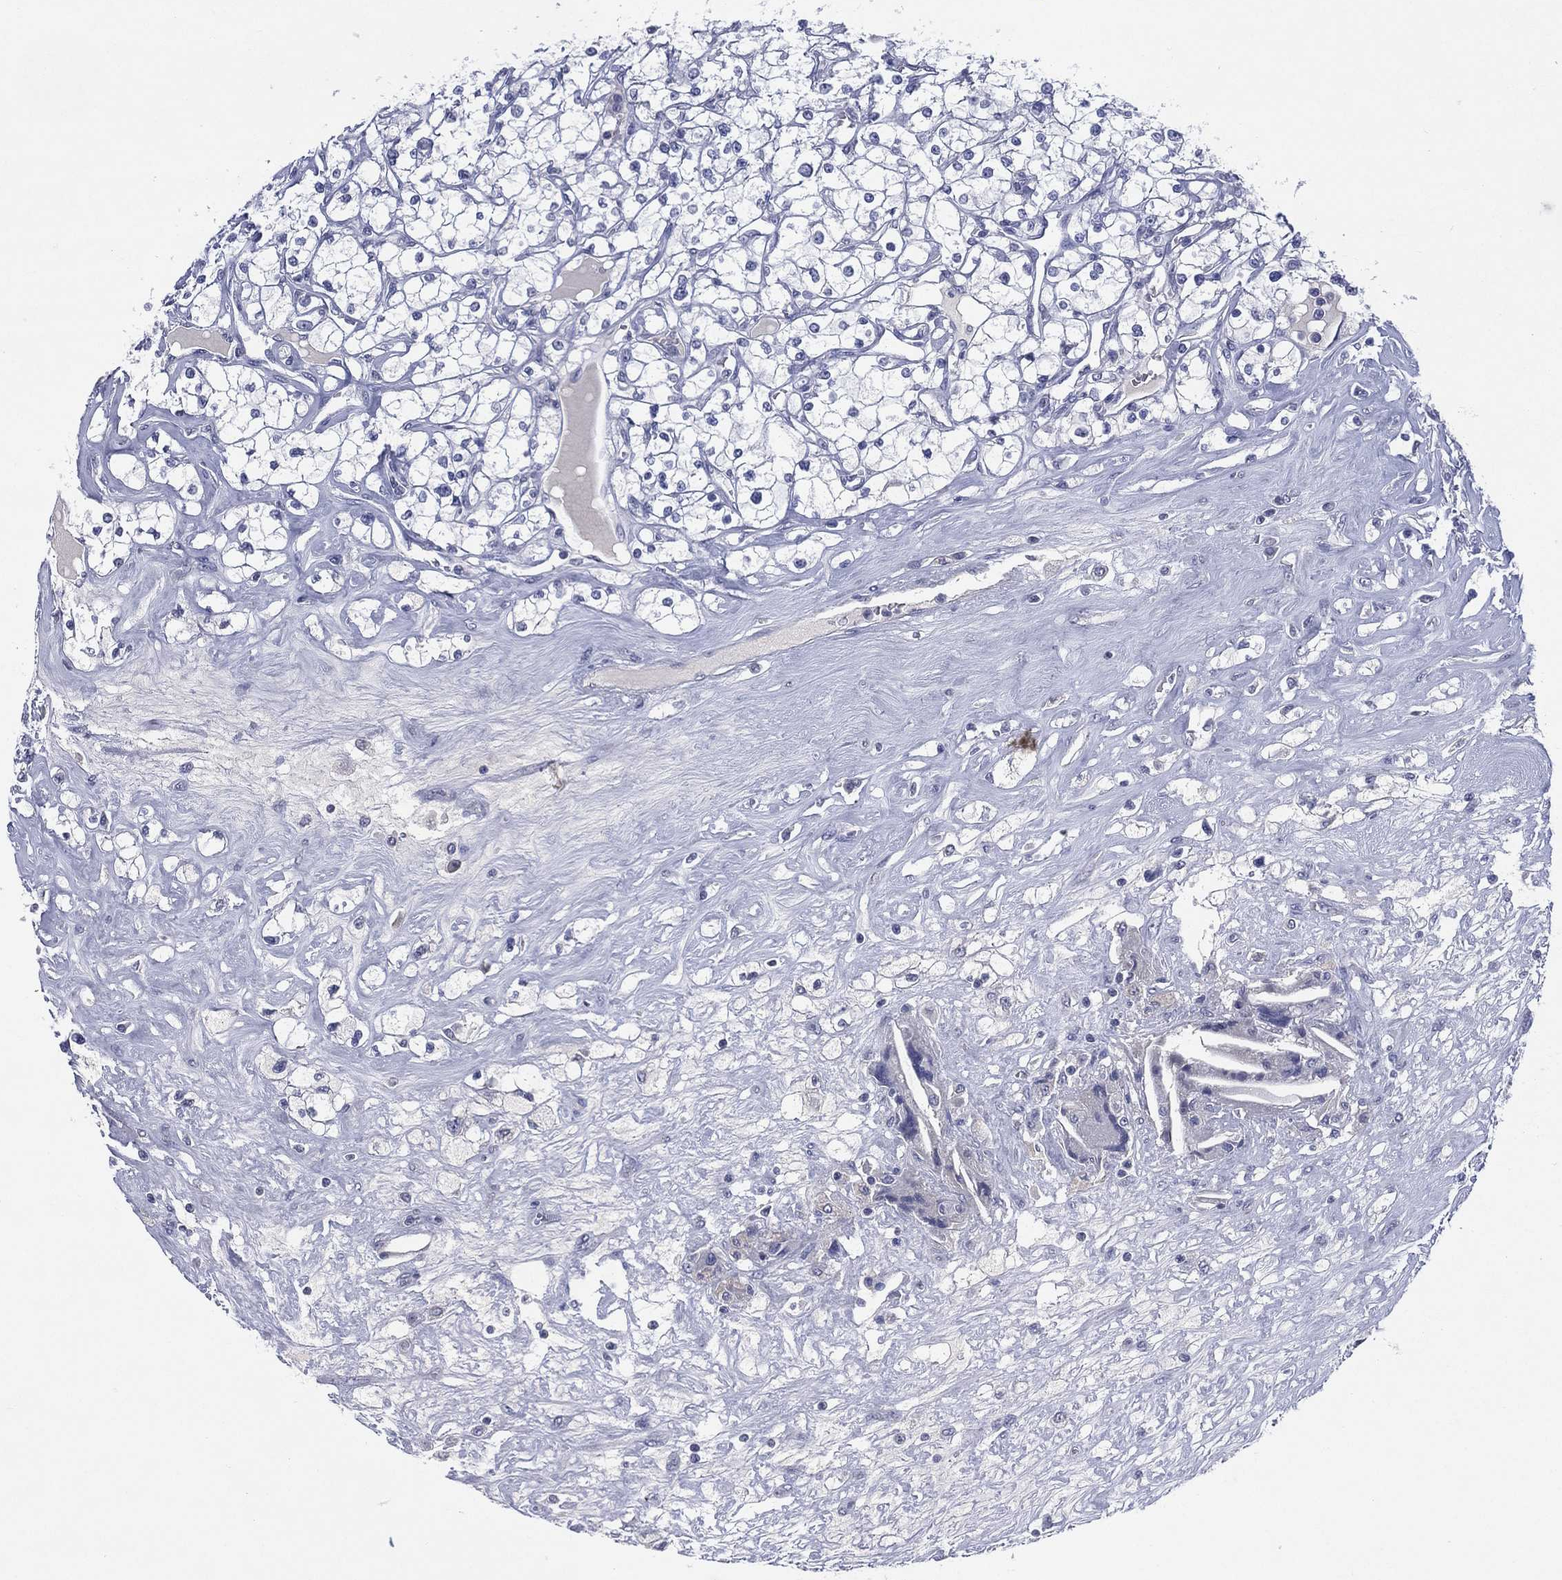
{"staining": {"intensity": "negative", "quantity": "none", "location": "none"}, "tissue": "renal cancer", "cell_type": "Tumor cells", "image_type": "cancer", "snomed": [{"axis": "morphology", "description": "Adenocarcinoma, NOS"}, {"axis": "topography", "description": "Kidney"}], "caption": "An image of human renal cancer is negative for staining in tumor cells.", "gene": "KRT35", "patient": {"sex": "male", "age": 67}}